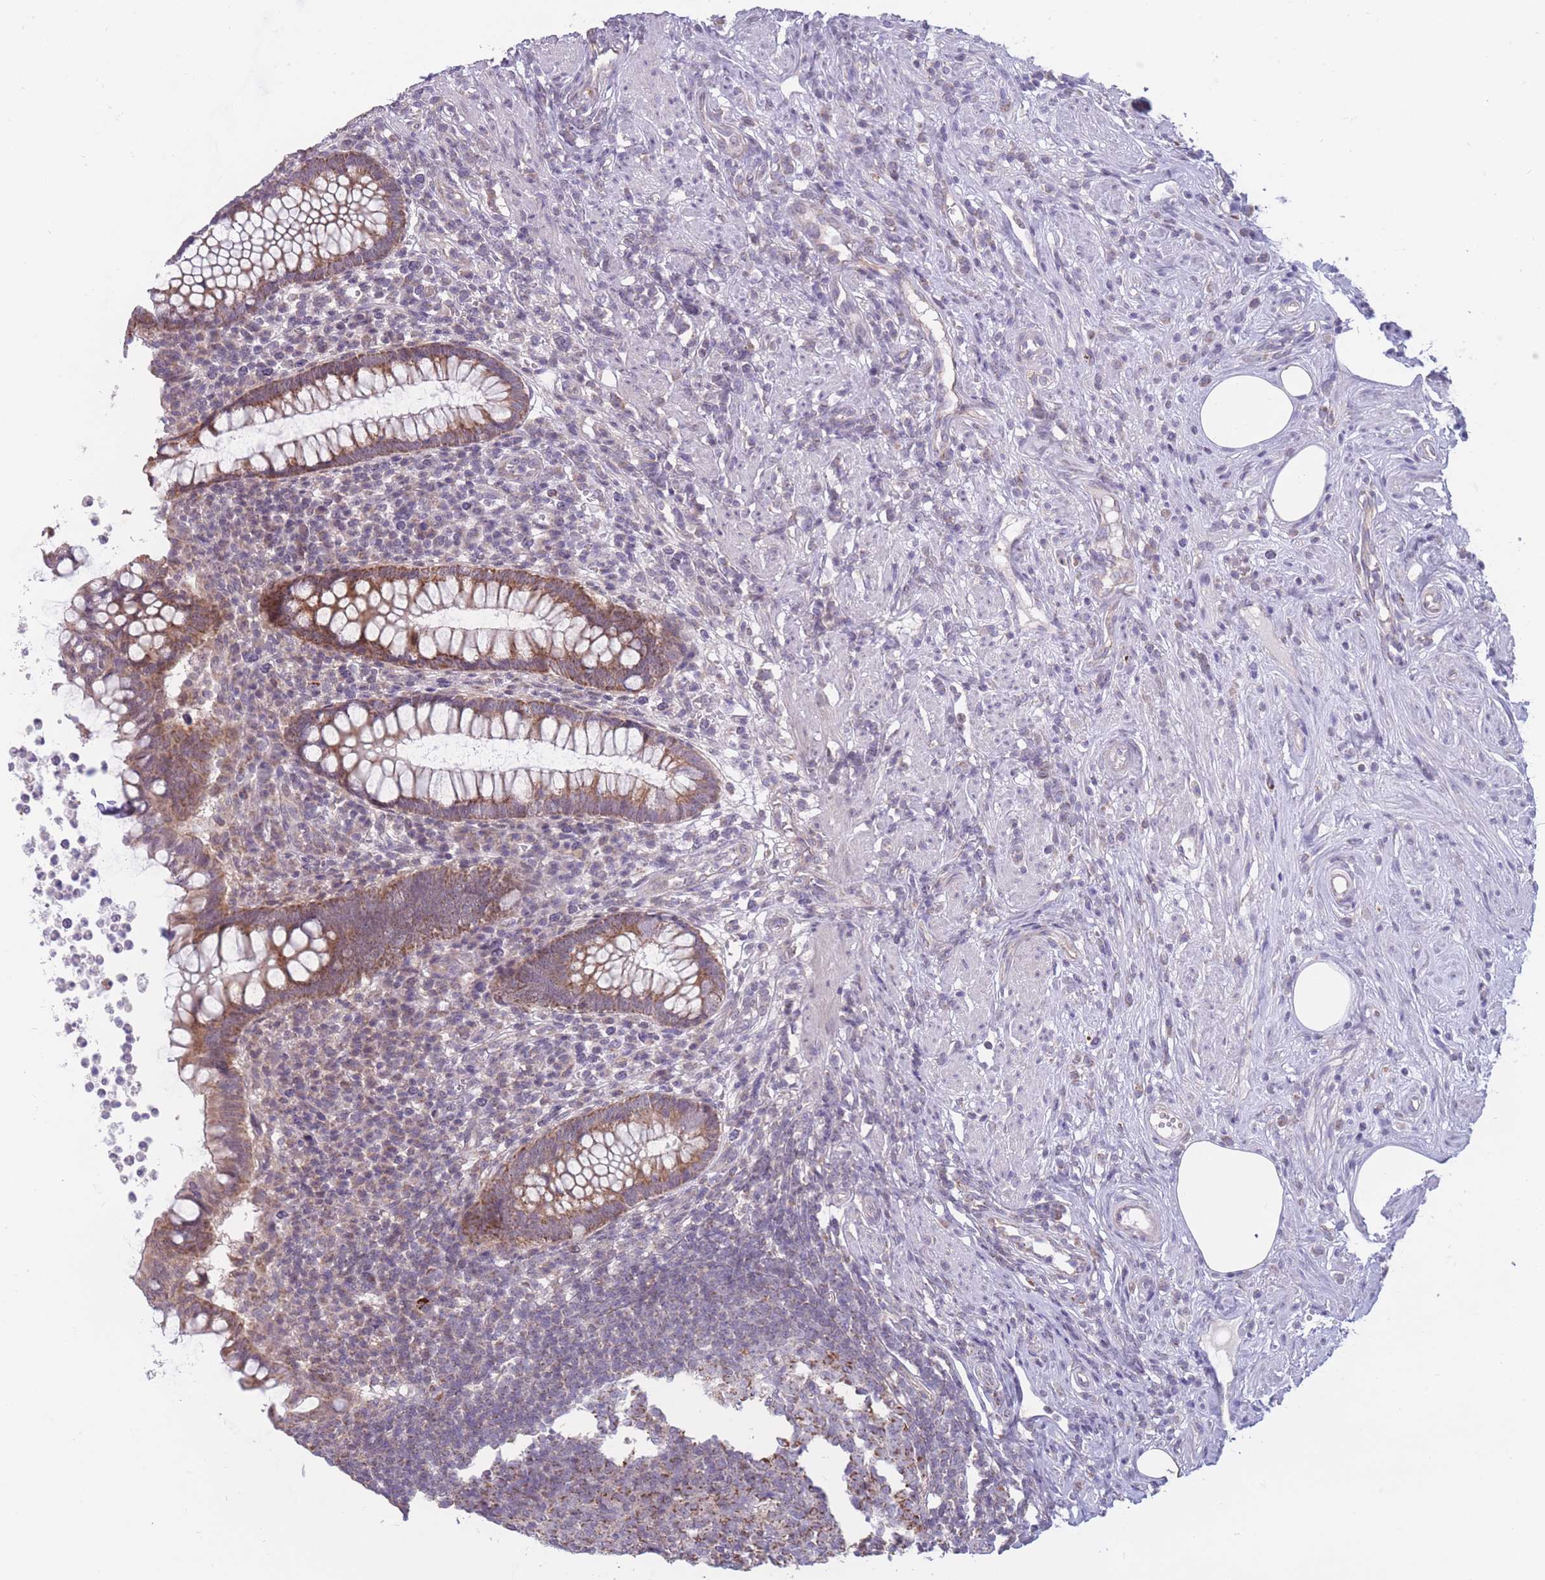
{"staining": {"intensity": "moderate", "quantity": ">75%", "location": "cytoplasmic/membranous"}, "tissue": "appendix", "cell_type": "Glandular cells", "image_type": "normal", "snomed": [{"axis": "morphology", "description": "Normal tissue, NOS"}, {"axis": "topography", "description": "Appendix"}], "caption": "High-magnification brightfield microscopy of benign appendix stained with DAB (brown) and counterstained with hematoxylin (blue). glandular cells exhibit moderate cytoplasmic/membranous expression is present in about>75% of cells.", "gene": "MRPS18C", "patient": {"sex": "female", "age": 56}}